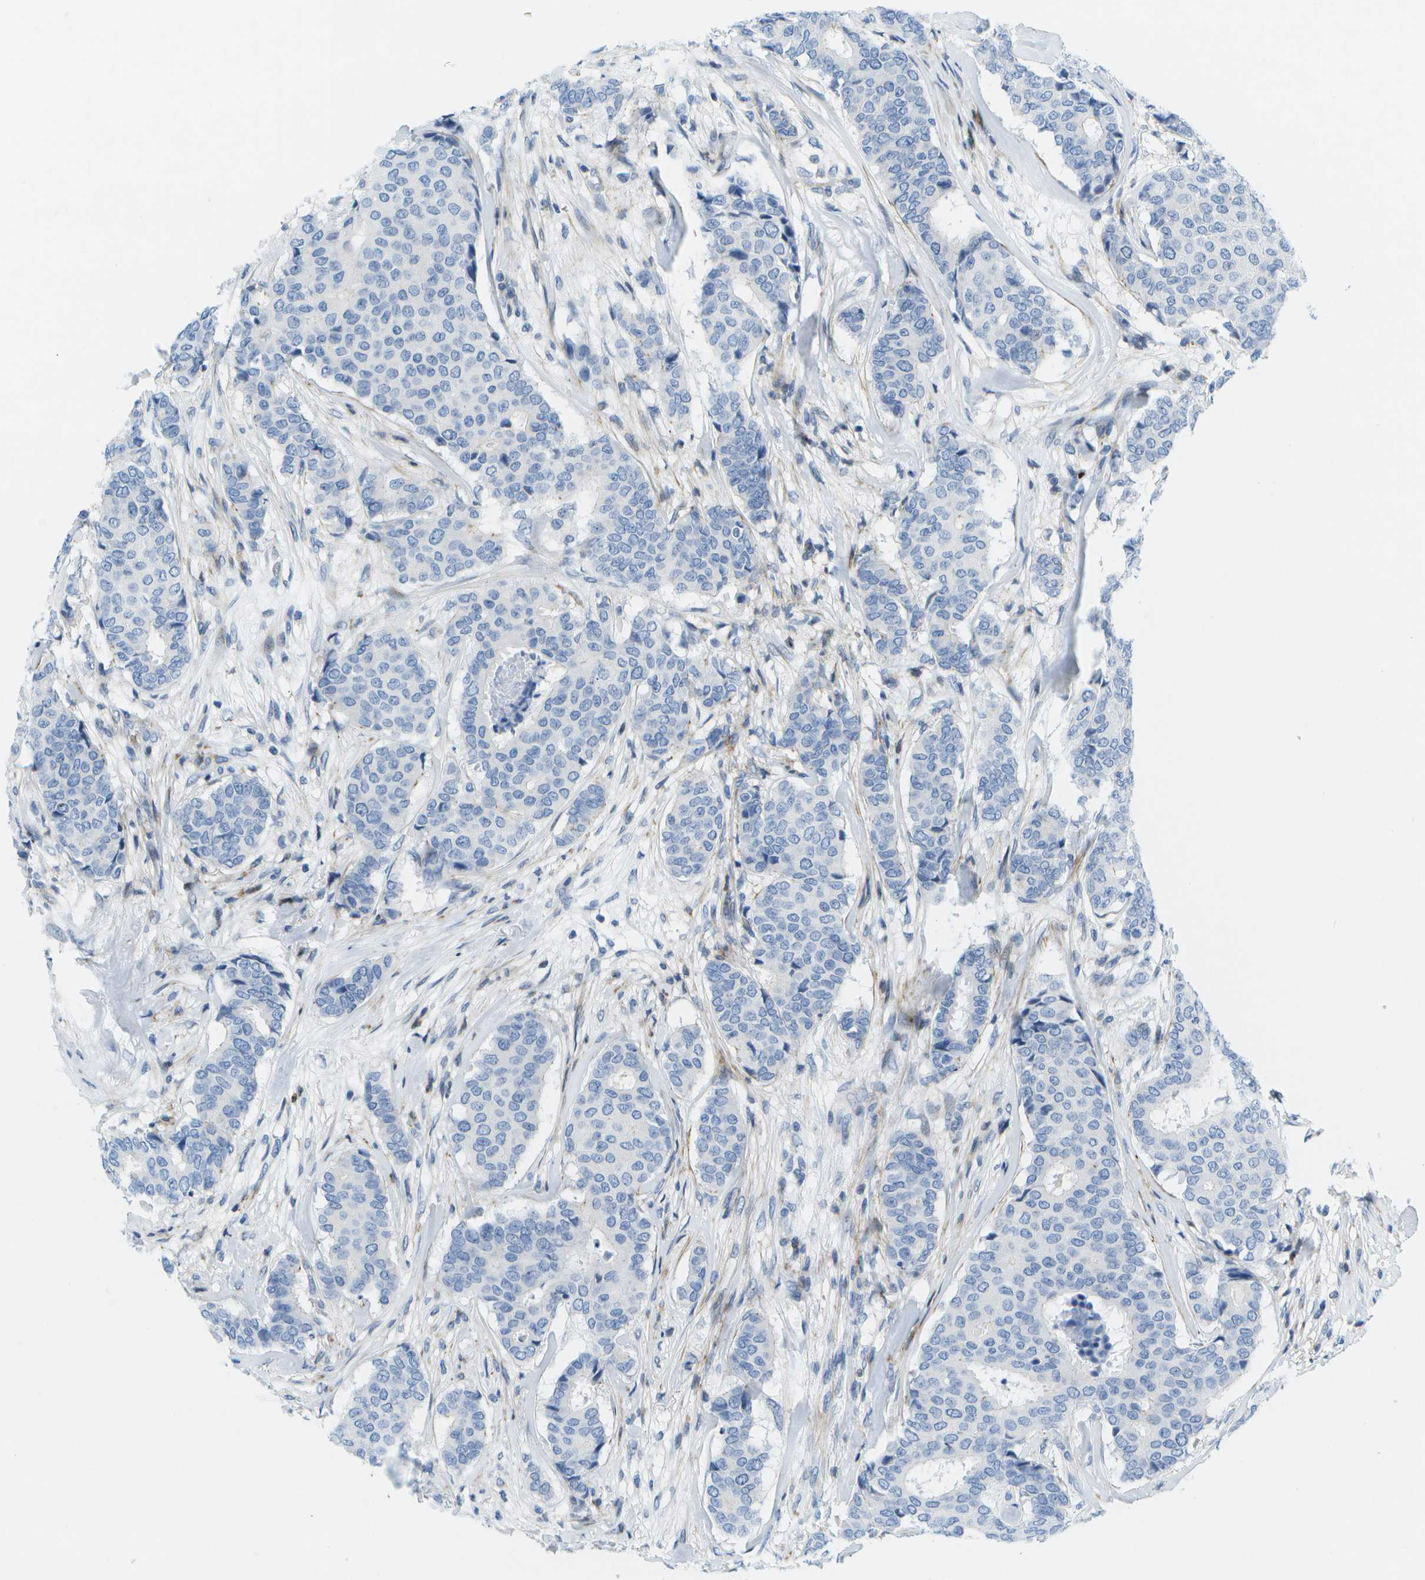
{"staining": {"intensity": "negative", "quantity": "none", "location": "none"}, "tissue": "breast cancer", "cell_type": "Tumor cells", "image_type": "cancer", "snomed": [{"axis": "morphology", "description": "Duct carcinoma"}, {"axis": "topography", "description": "Breast"}], "caption": "An immunohistochemistry (IHC) photomicrograph of breast infiltrating ductal carcinoma is shown. There is no staining in tumor cells of breast infiltrating ductal carcinoma.", "gene": "ADGRG6", "patient": {"sex": "female", "age": 75}}